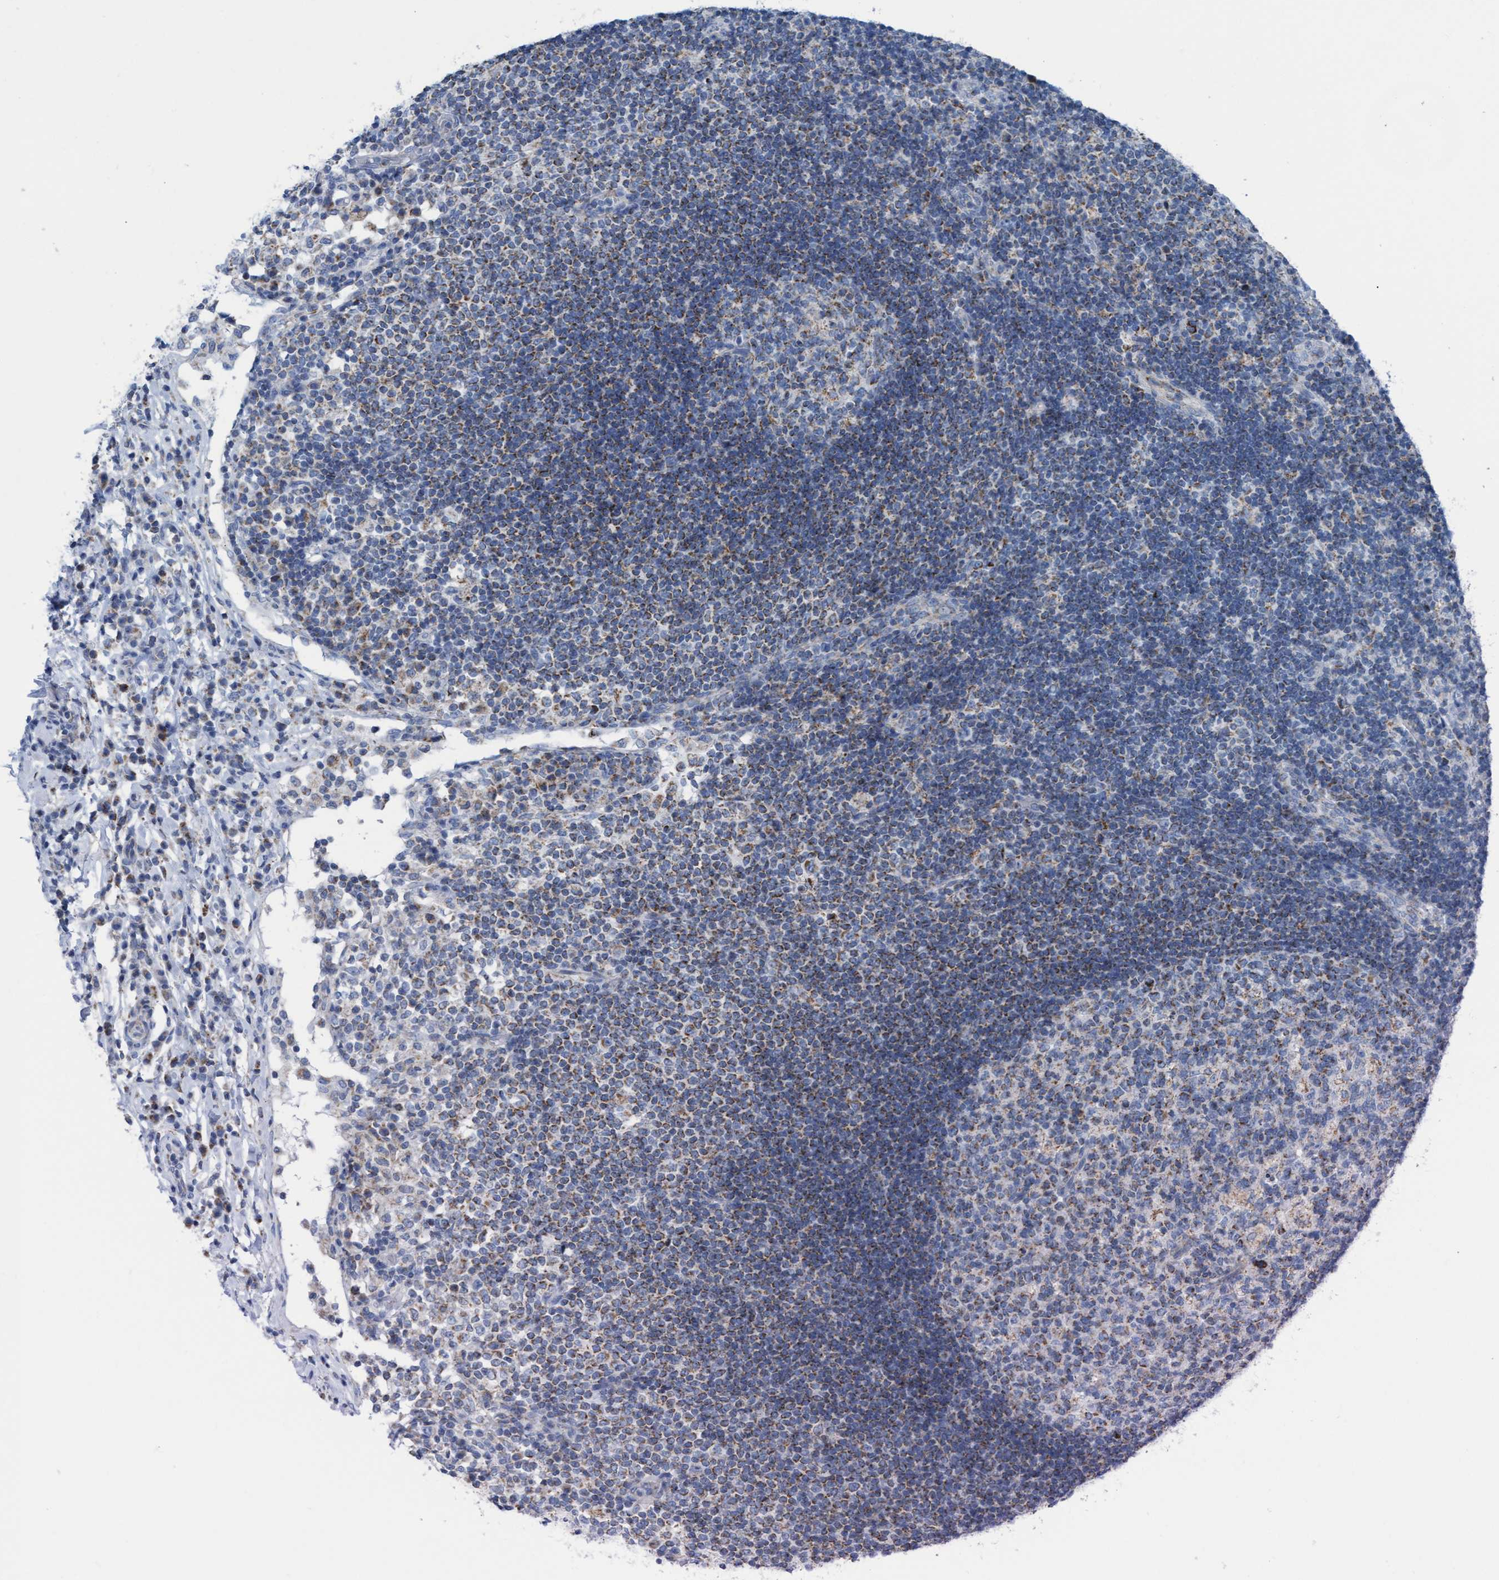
{"staining": {"intensity": "moderate", "quantity": "25%-75%", "location": "cytoplasmic/membranous"}, "tissue": "lymph node", "cell_type": "Germinal center cells", "image_type": "normal", "snomed": [{"axis": "morphology", "description": "Normal tissue, NOS"}, {"axis": "topography", "description": "Lymph node"}], "caption": "The immunohistochemical stain shows moderate cytoplasmic/membranous expression in germinal center cells of unremarkable lymph node. Immunohistochemistry (ihc) stains the protein of interest in brown and the nuclei are stained blue.", "gene": "GGA3", "patient": {"sex": "female", "age": 53}}